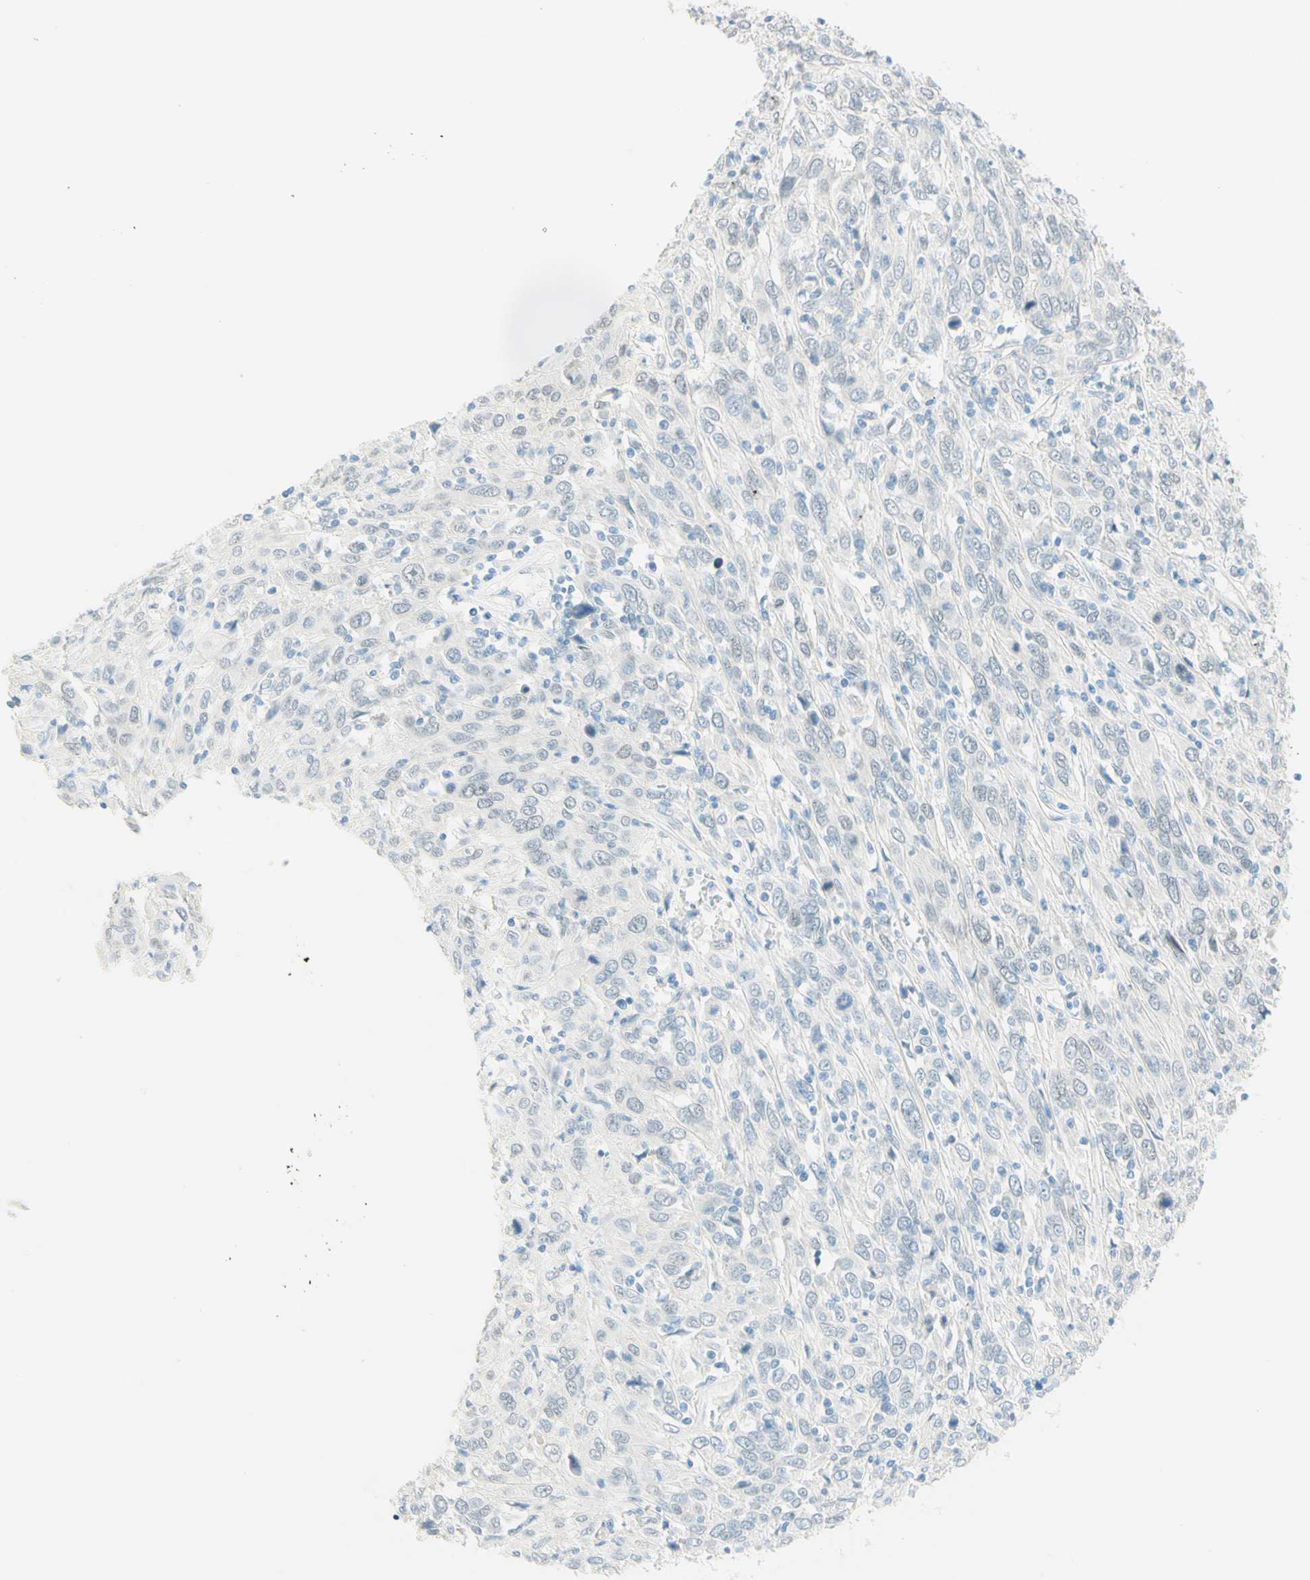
{"staining": {"intensity": "negative", "quantity": "none", "location": "none"}, "tissue": "cervical cancer", "cell_type": "Tumor cells", "image_type": "cancer", "snomed": [{"axis": "morphology", "description": "Squamous cell carcinoma, NOS"}, {"axis": "topography", "description": "Cervix"}], "caption": "Cervical cancer stained for a protein using immunohistochemistry demonstrates no positivity tumor cells.", "gene": "TMEM132D", "patient": {"sex": "female", "age": 46}}